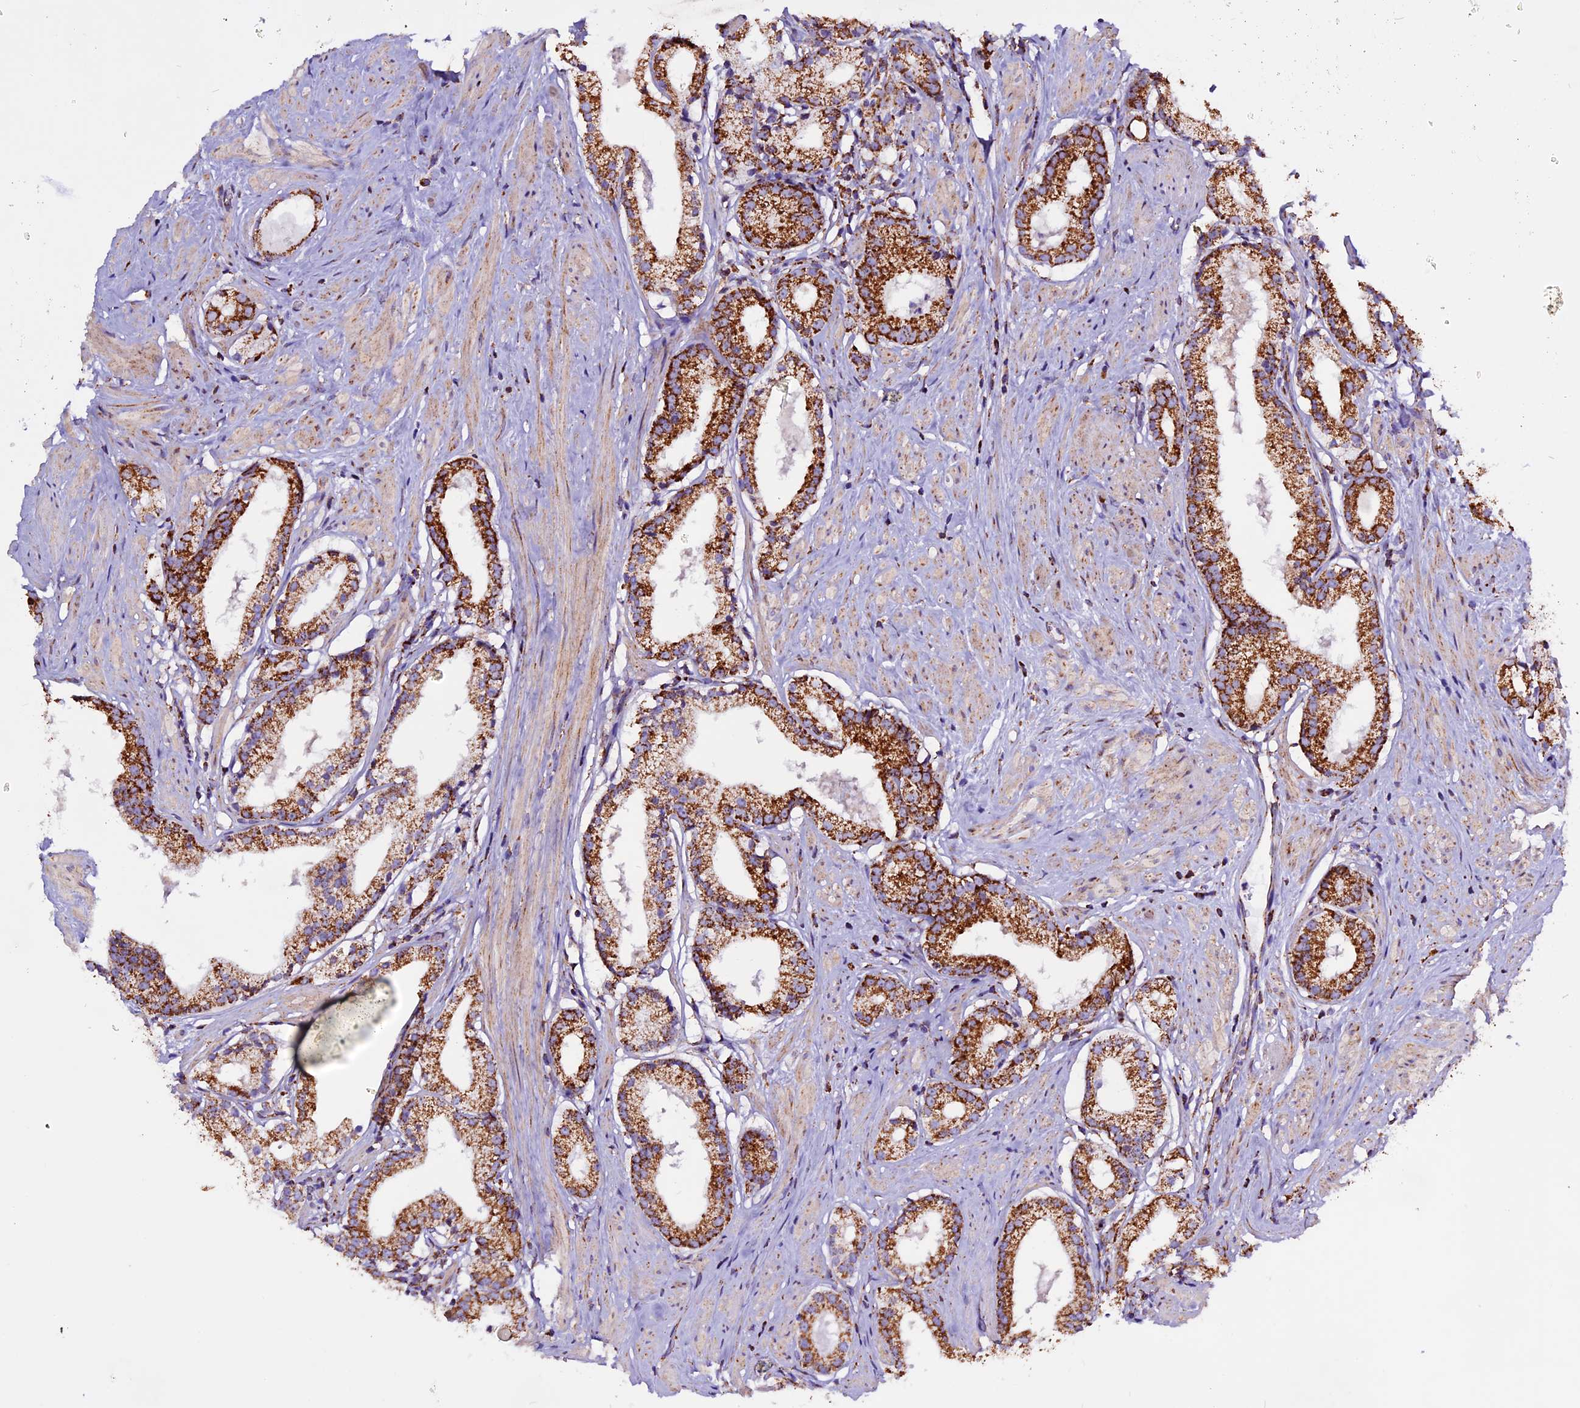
{"staining": {"intensity": "strong", "quantity": ">75%", "location": "cytoplasmic/membranous"}, "tissue": "prostate cancer", "cell_type": "Tumor cells", "image_type": "cancer", "snomed": [{"axis": "morphology", "description": "Adenocarcinoma, Low grade"}, {"axis": "topography", "description": "Prostate"}], "caption": "This image reveals immunohistochemistry staining of human prostate cancer, with high strong cytoplasmic/membranous expression in about >75% of tumor cells.", "gene": "CX3CL1", "patient": {"sex": "male", "age": 57}}